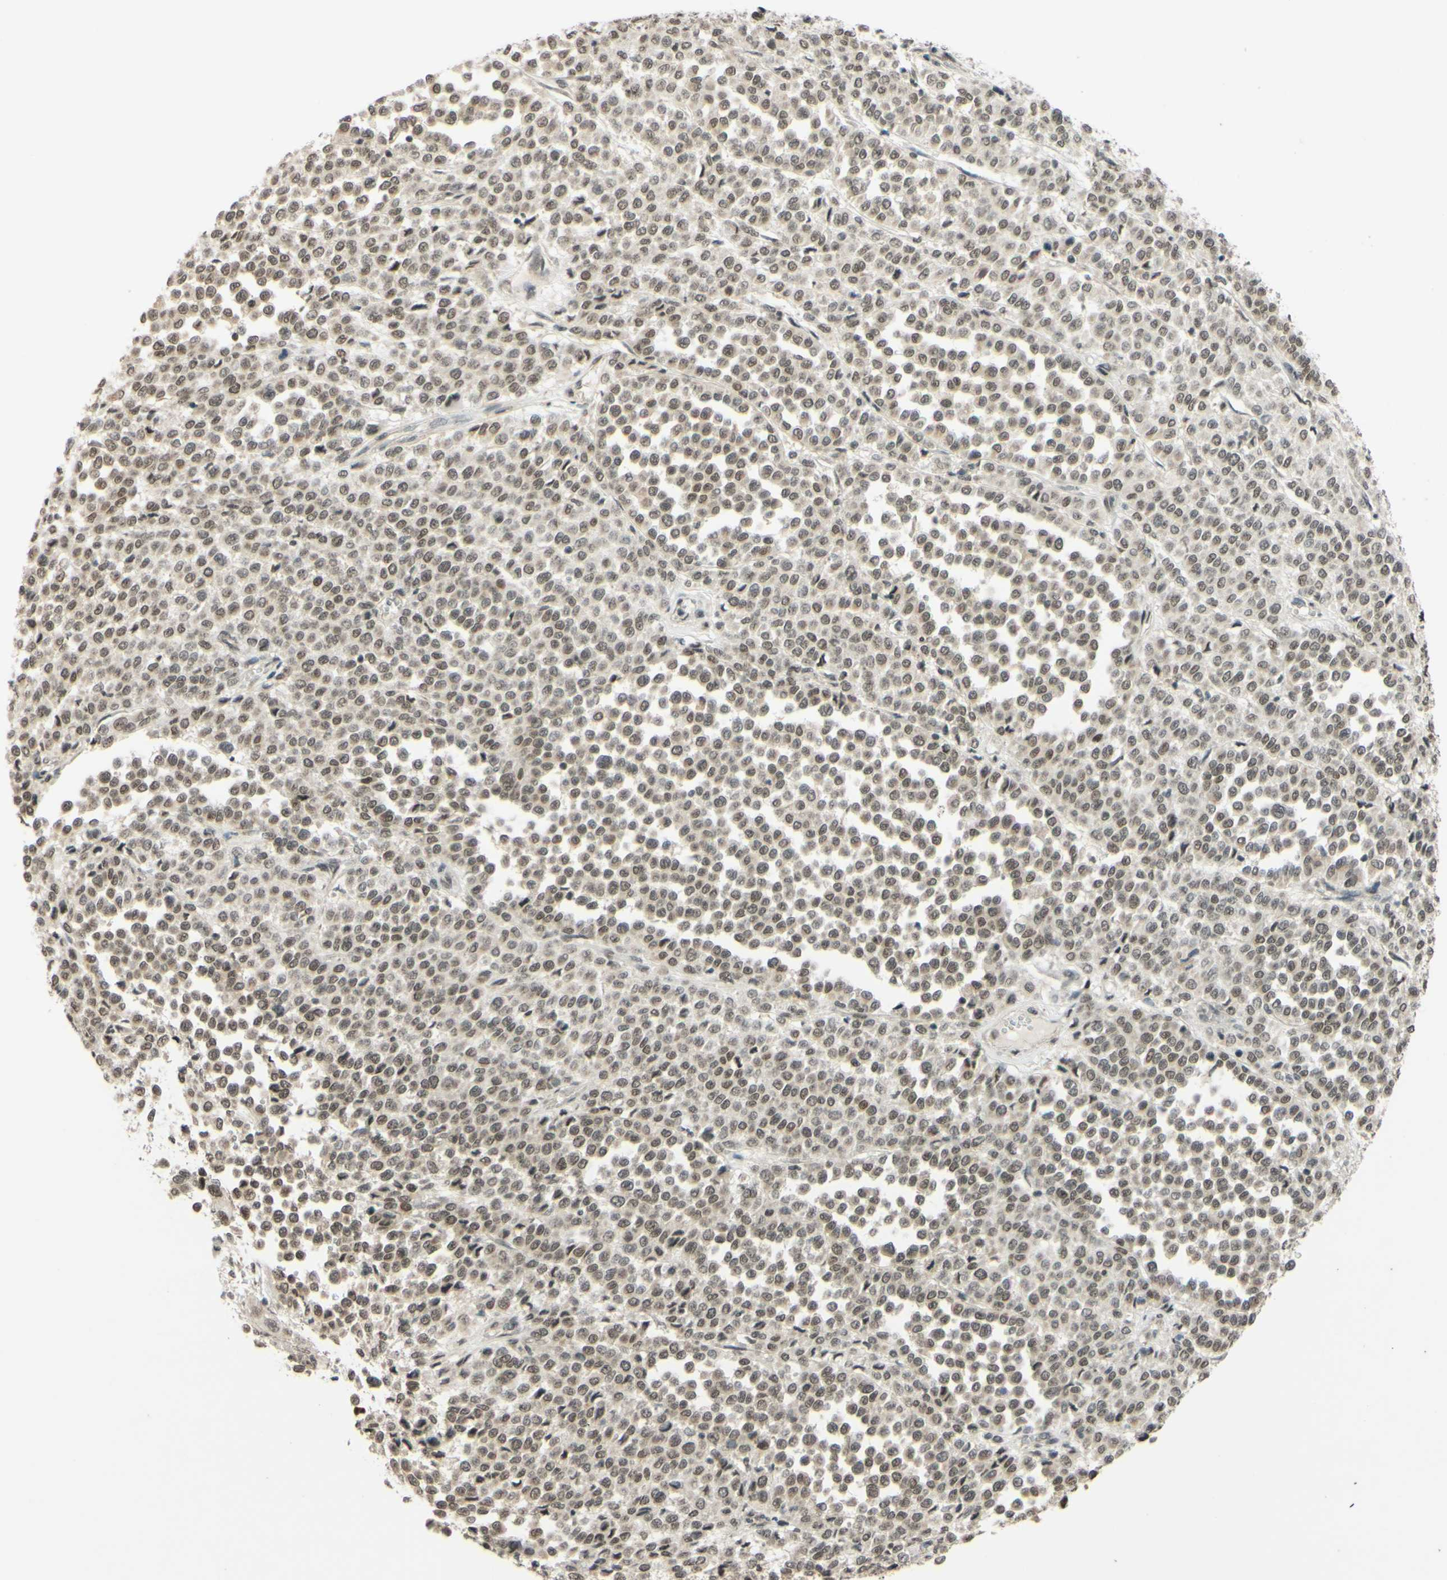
{"staining": {"intensity": "weak", "quantity": ">75%", "location": "nuclear"}, "tissue": "melanoma", "cell_type": "Tumor cells", "image_type": "cancer", "snomed": [{"axis": "morphology", "description": "Malignant melanoma, Metastatic site"}, {"axis": "topography", "description": "Pancreas"}], "caption": "Weak nuclear expression is seen in about >75% of tumor cells in melanoma.", "gene": "SMARCB1", "patient": {"sex": "female", "age": 30}}